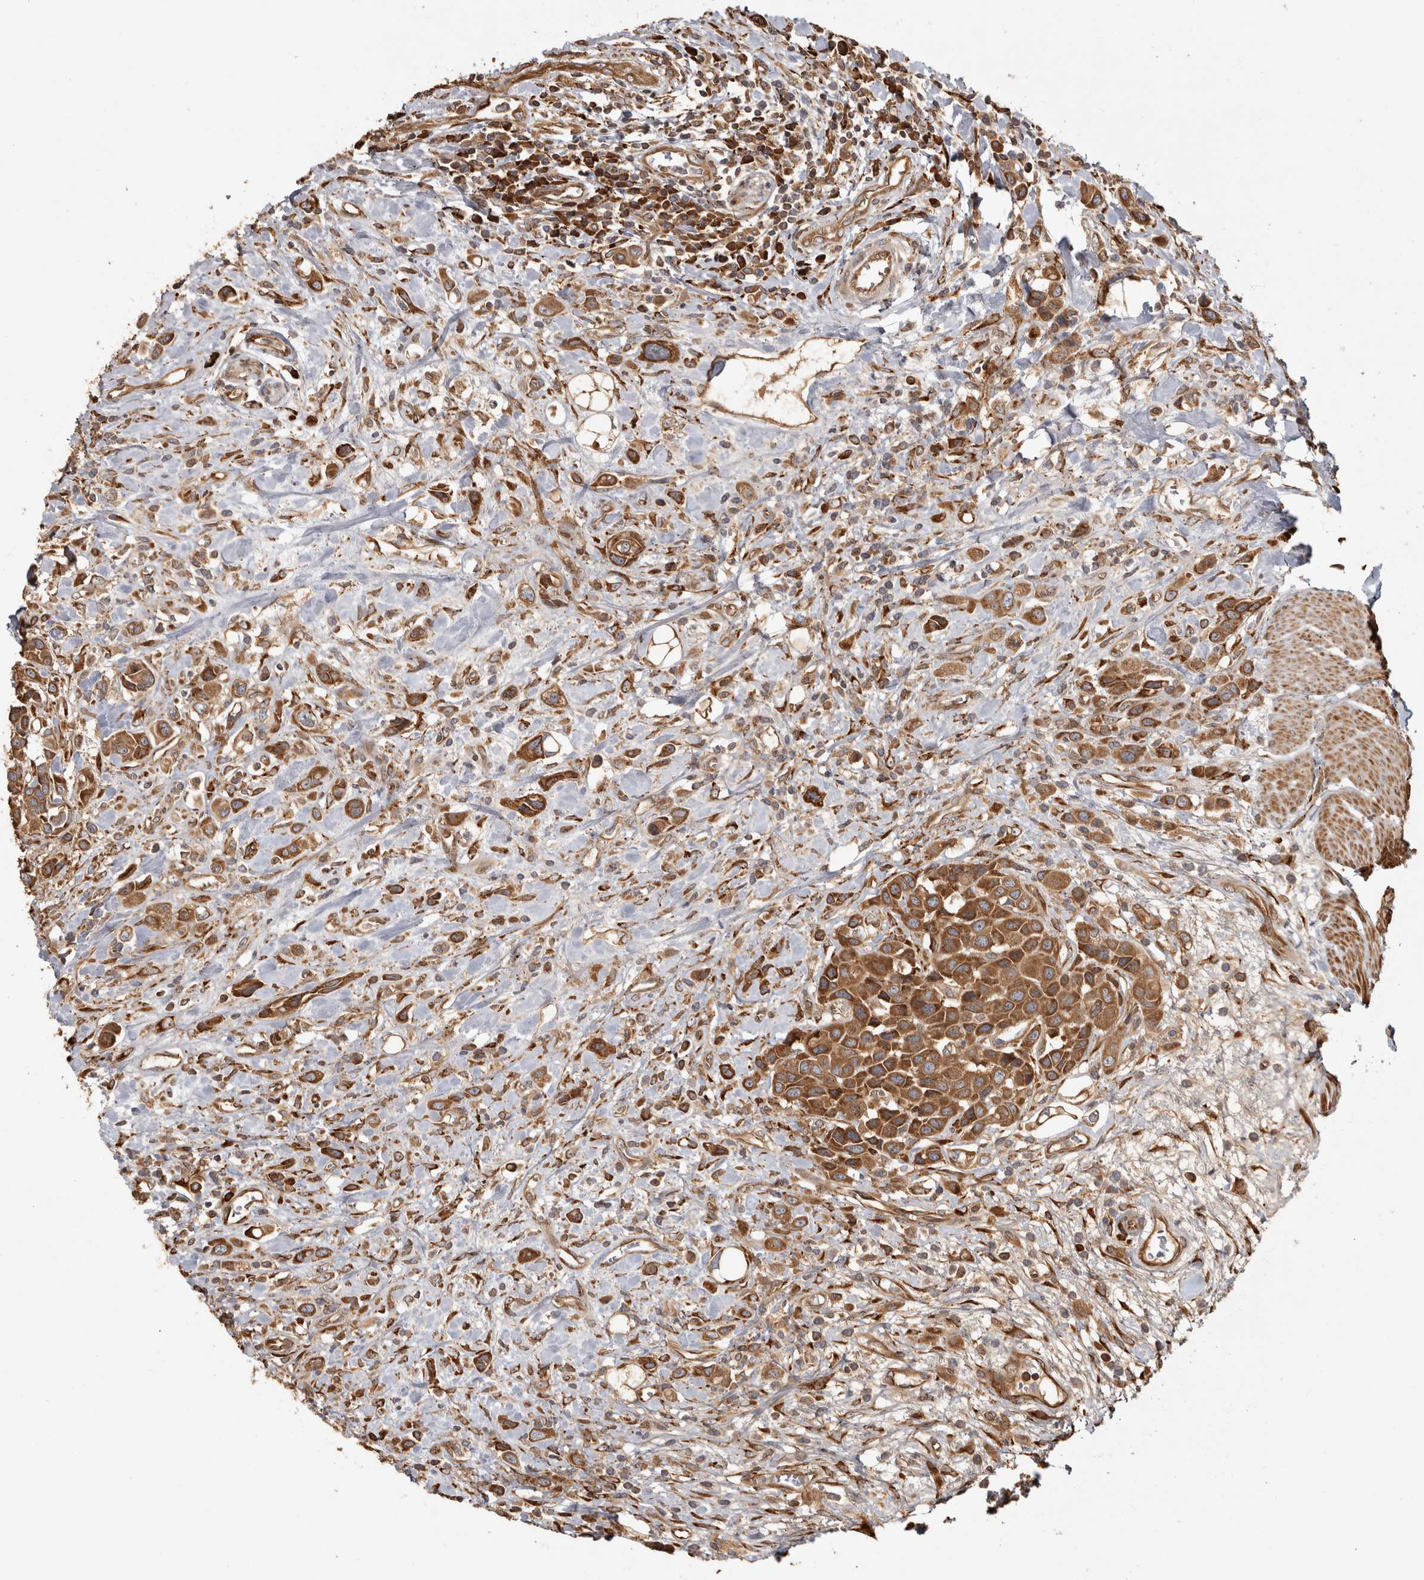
{"staining": {"intensity": "strong", "quantity": ">75%", "location": "cytoplasmic/membranous"}, "tissue": "urothelial cancer", "cell_type": "Tumor cells", "image_type": "cancer", "snomed": [{"axis": "morphology", "description": "Urothelial carcinoma, High grade"}, {"axis": "topography", "description": "Urinary bladder"}], "caption": "There is high levels of strong cytoplasmic/membranous staining in tumor cells of urothelial carcinoma (high-grade), as demonstrated by immunohistochemical staining (brown color).", "gene": "CAMSAP2", "patient": {"sex": "male", "age": 50}}